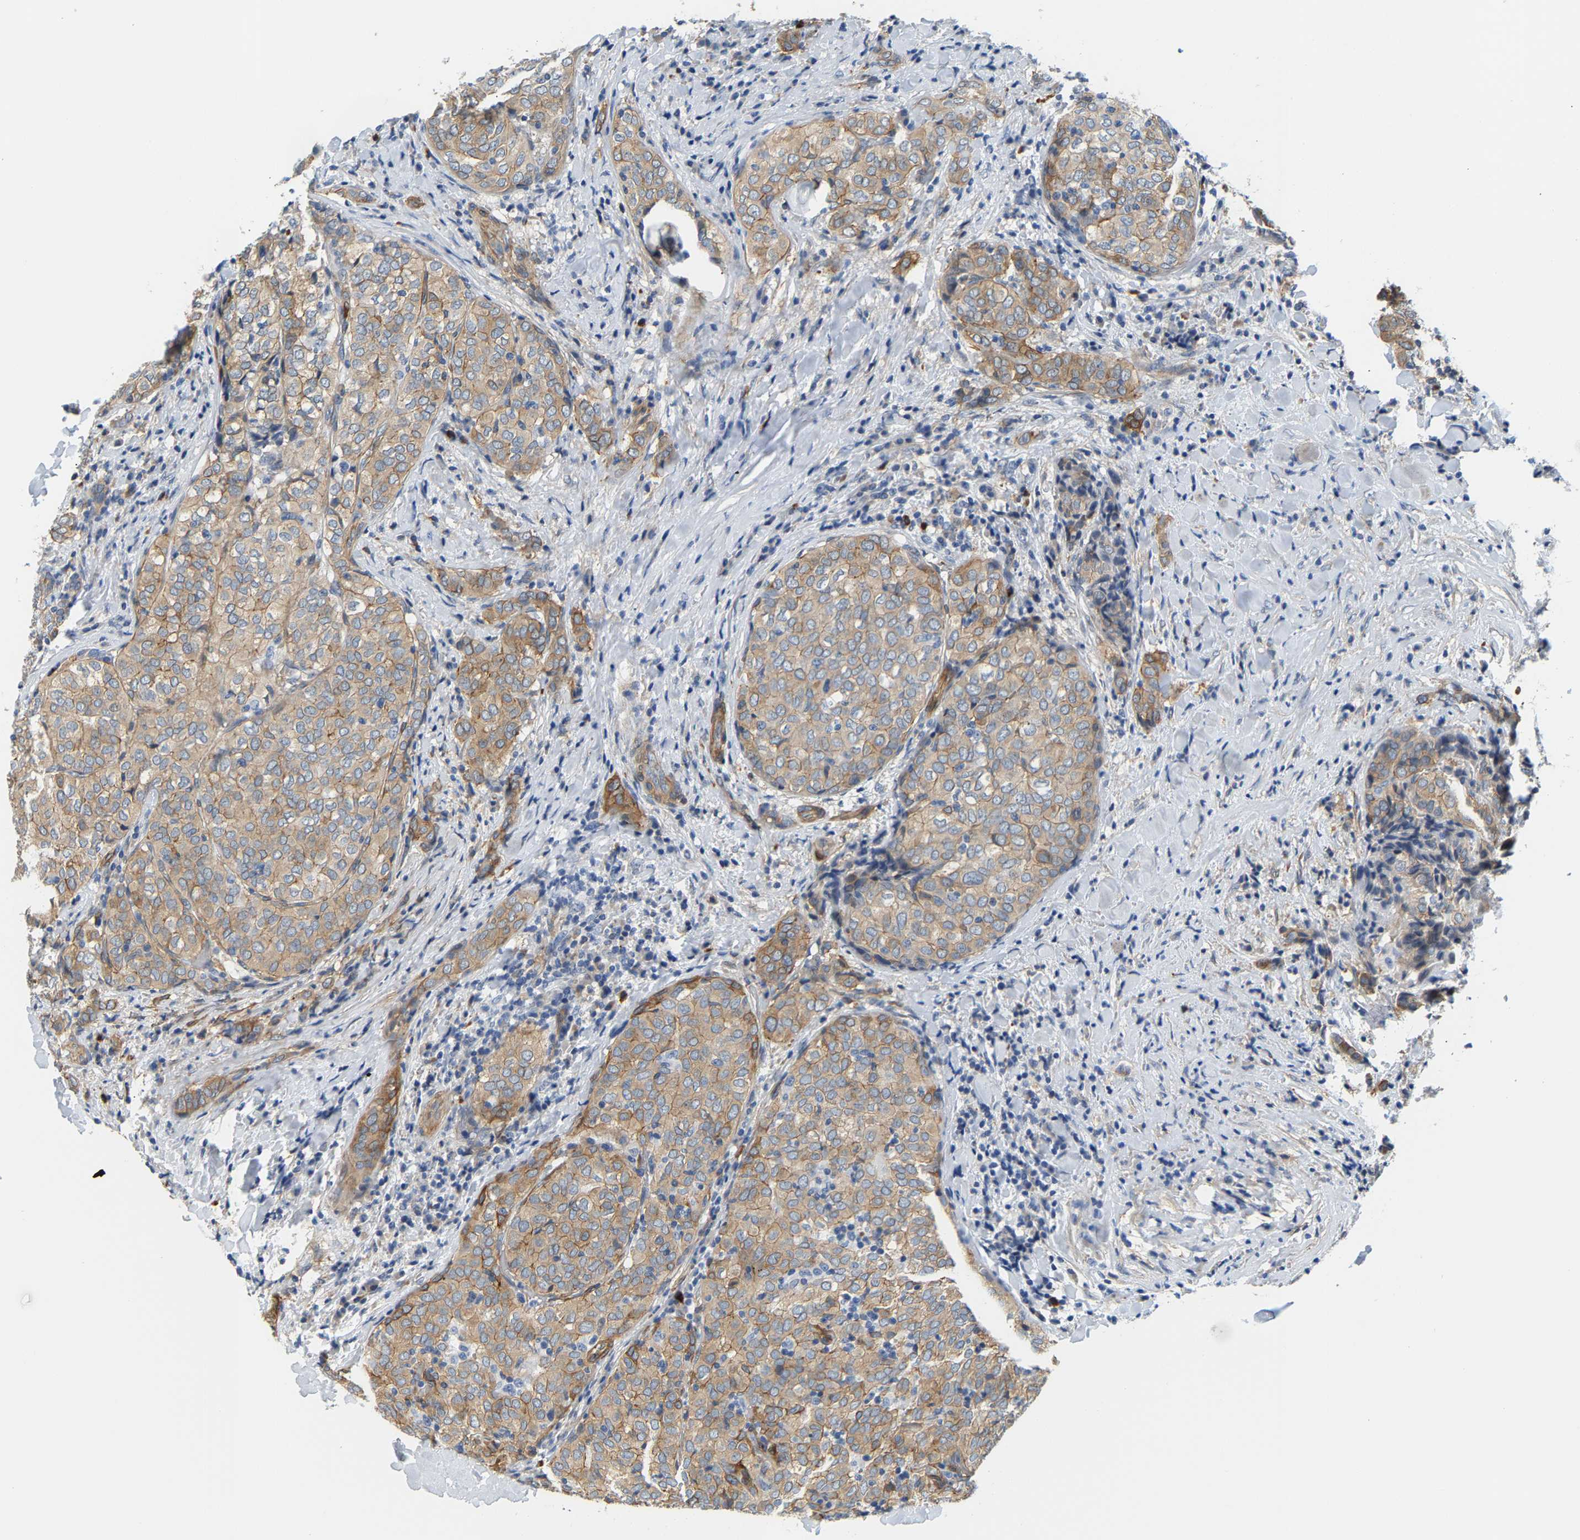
{"staining": {"intensity": "weak", "quantity": "25%-75%", "location": "cytoplasmic/membranous"}, "tissue": "thyroid cancer", "cell_type": "Tumor cells", "image_type": "cancer", "snomed": [{"axis": "morphology", "description": "Normal tissue, NOS"}, {"axis": "morphology", "description": "Papillary adenocarcinoma, NOS"}, {"axis": "topography", "description": "Thyroid gland"}], "caption": "An immunohistochemistry (IHC) image of tumor tissue is shown. Protein staining in brown shows weak cytoplasmic/membranous positivity in thyroid cancer (papillary adenocarcinoma) within tumor cells.", "gene": "PAWR", "patient": {"sex": "female", "age": 30}}